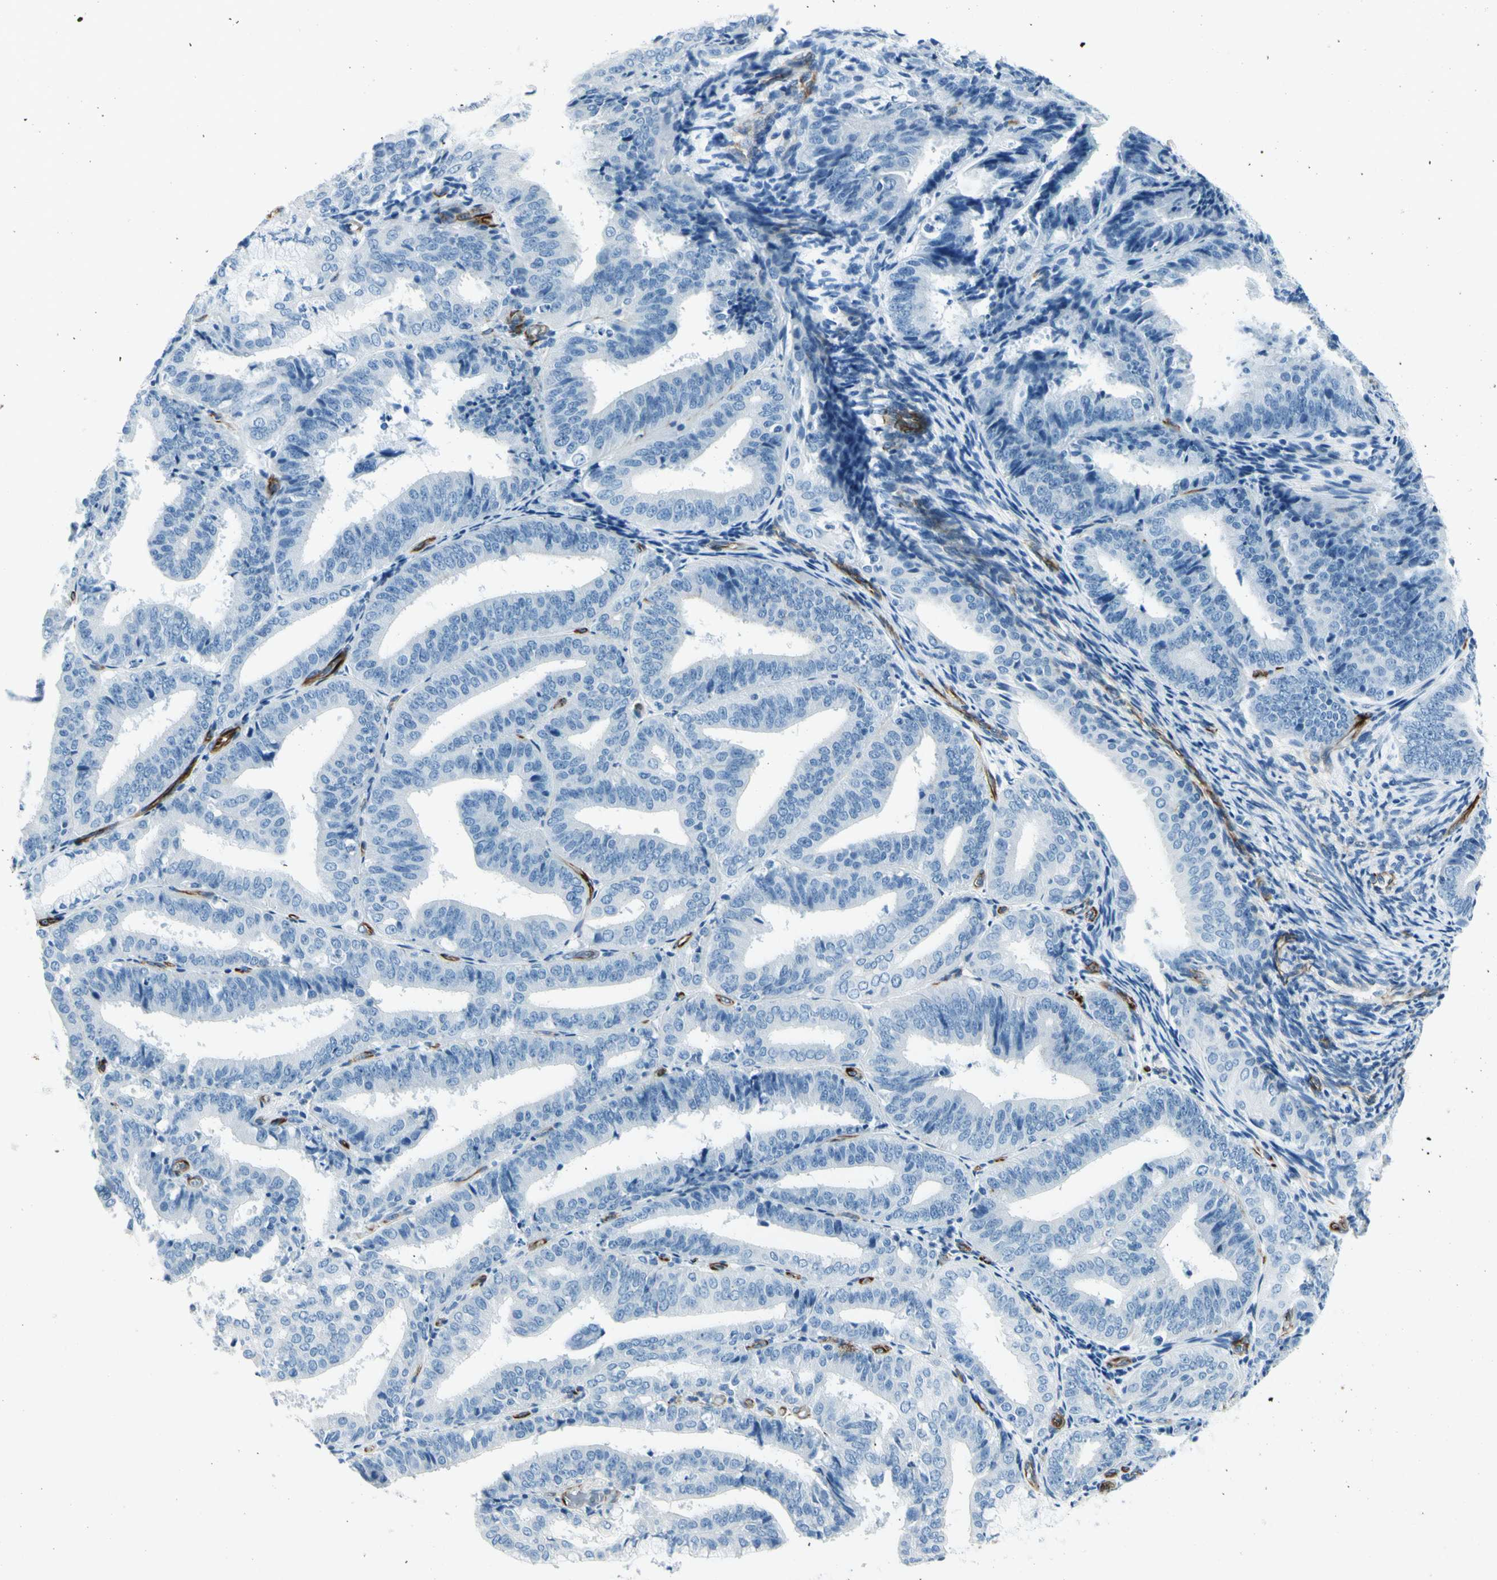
{"staining": {"intensity": "negative", "quantity": "none", "location": "none"}, "tissue": "endometrial cancer", "cell_type": "Tumor cells", "image_type": "cancer", "snomed": [{"axis": "morphology", "description": "Adenocarcinoma, NOS"}, {"axis": "topography", "description": "Endometrium"}], "caption": "A micrograph of human endometrial cancer is negative for staining in tumor cells.", "gene": "PTH2R", "patient": {"sex": "female", "age": 63}}